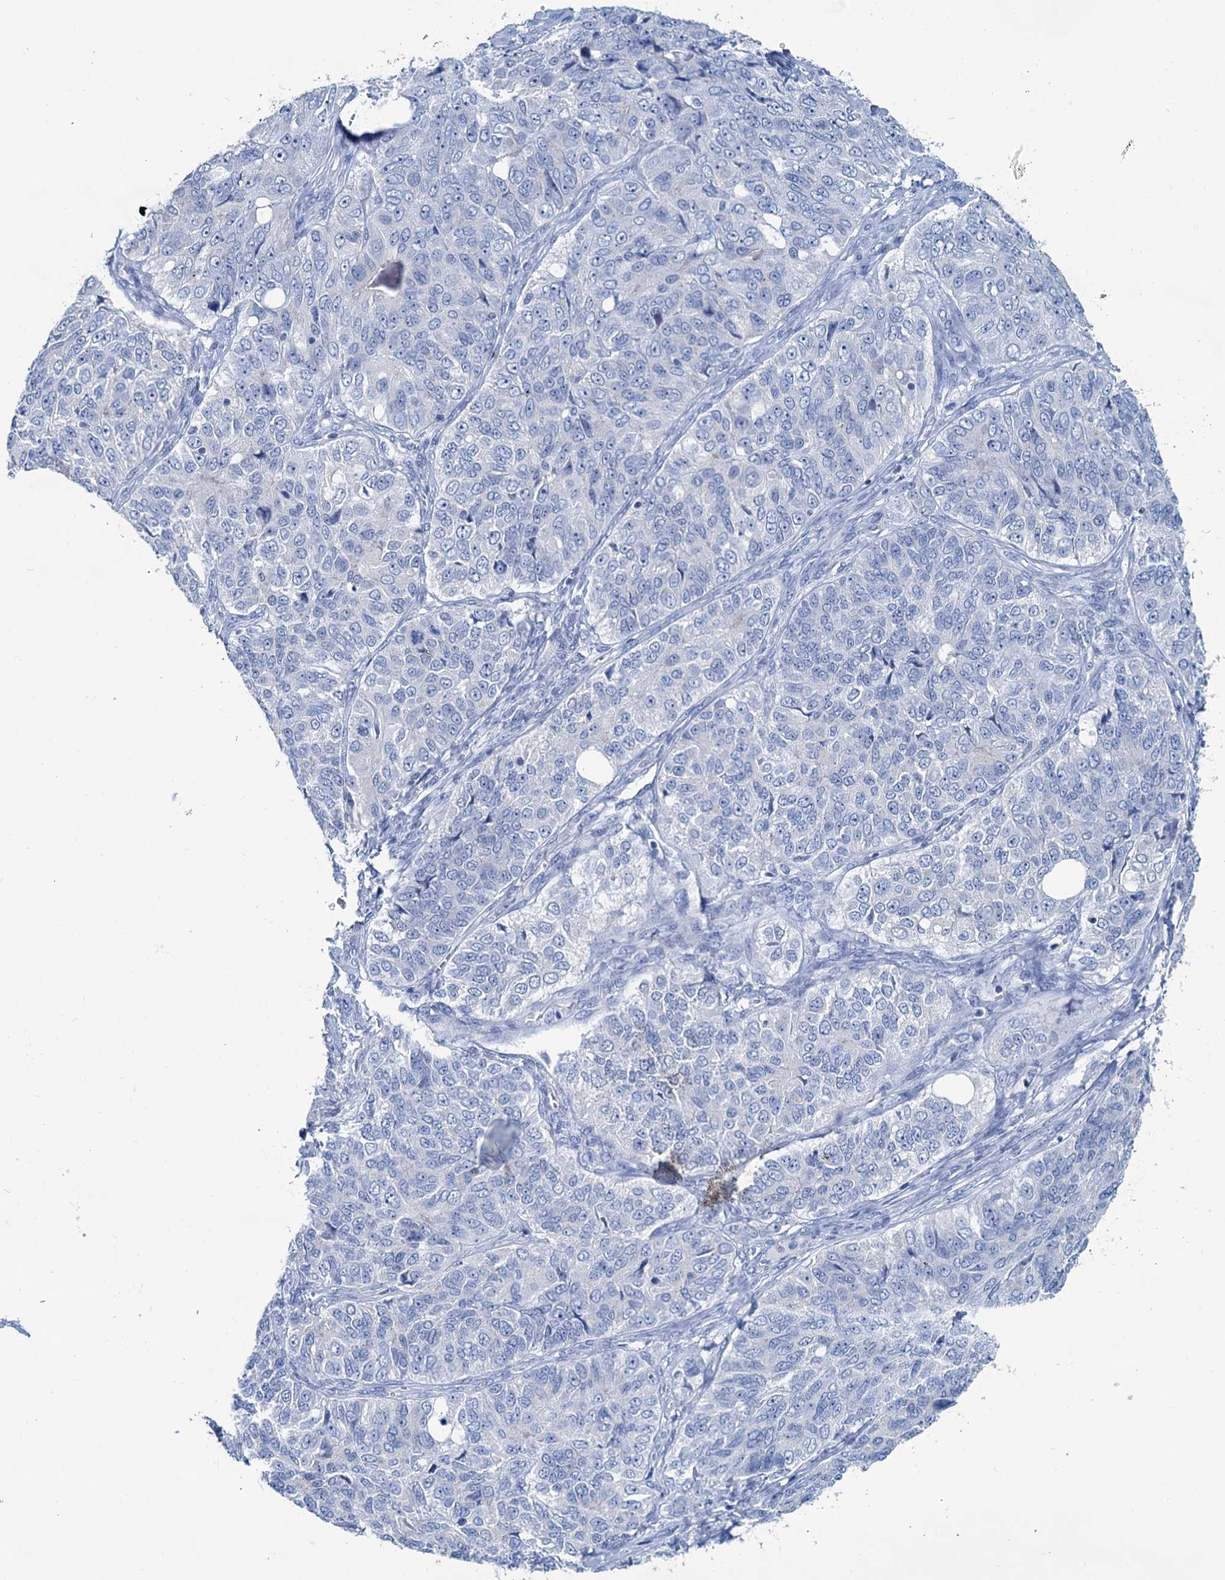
{"staining": {"intensity": "negative", "quantity": "none", "location": "none"}, "tissue": "ovarian cancer", "cell_type": "Tumor cells", "image_type": "cancer", "snomed": [{"axis": "morphology", "description": "Carcinoma, endometroid"}, {"axis": "topography", "description": "Ovary"}], "caption": "Ovarian cancer was stained to show a protein in brown. There is no significant staining in tumor cells.", "gene": "SLC1A3", "patient": {"sex": "female", "age": 51}}